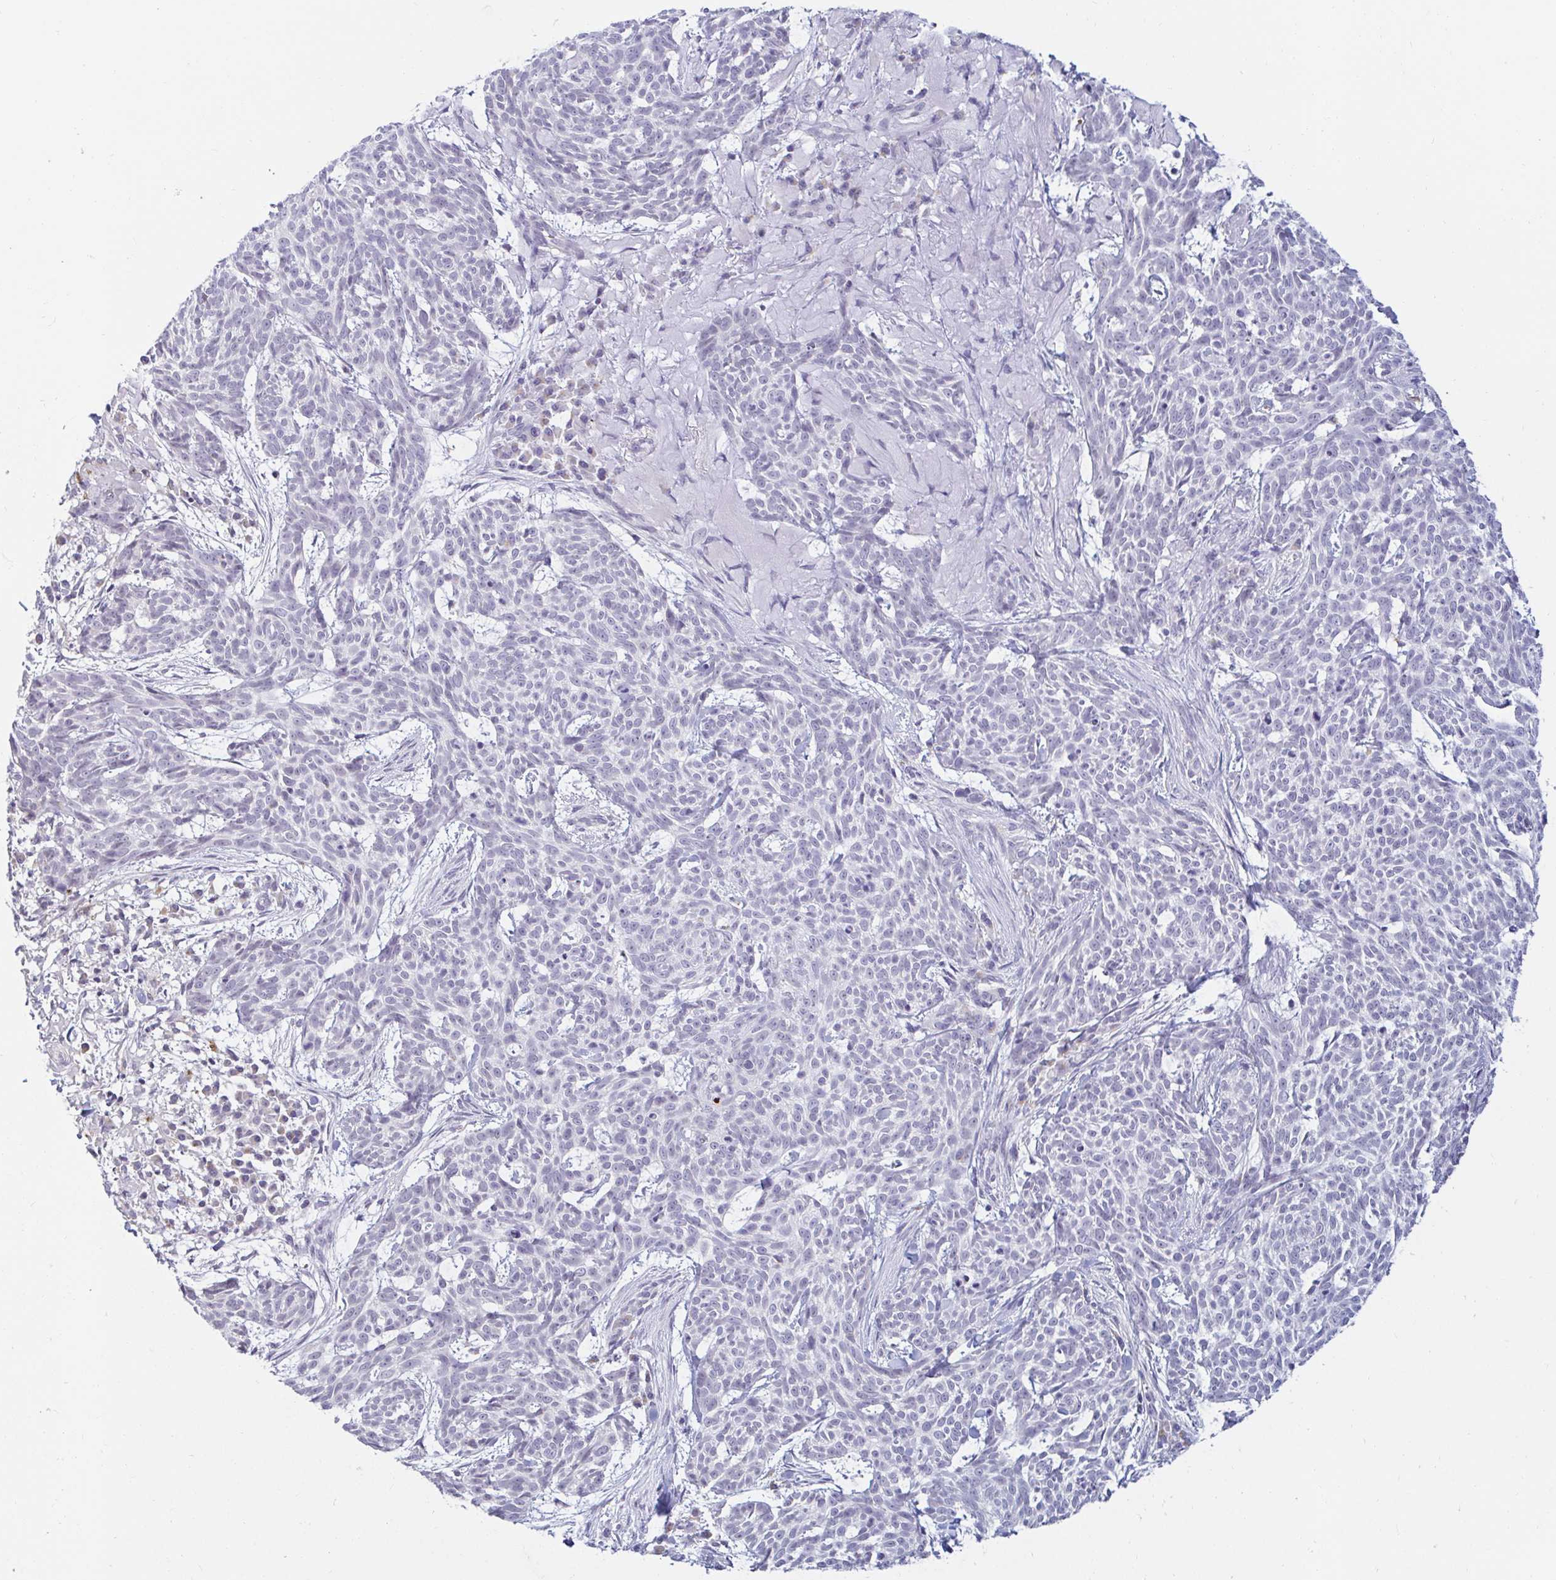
{"staining": {"intensity": "negative", "quantity": "none", "location": "none"}, "tissue": "skin cancer", "cell_type": "Tumor cells", "image_type": "cancer", "snomed": [{"axis": "morphology", "description": "Basal cell carcinoma"}, {"axis": "topography", "description": "Skin"}], "caption": "Tumor cells show no significant staining in skin cancer.", "gene": "OR51D1", "patient": {"sex": "female", "age": 93}}